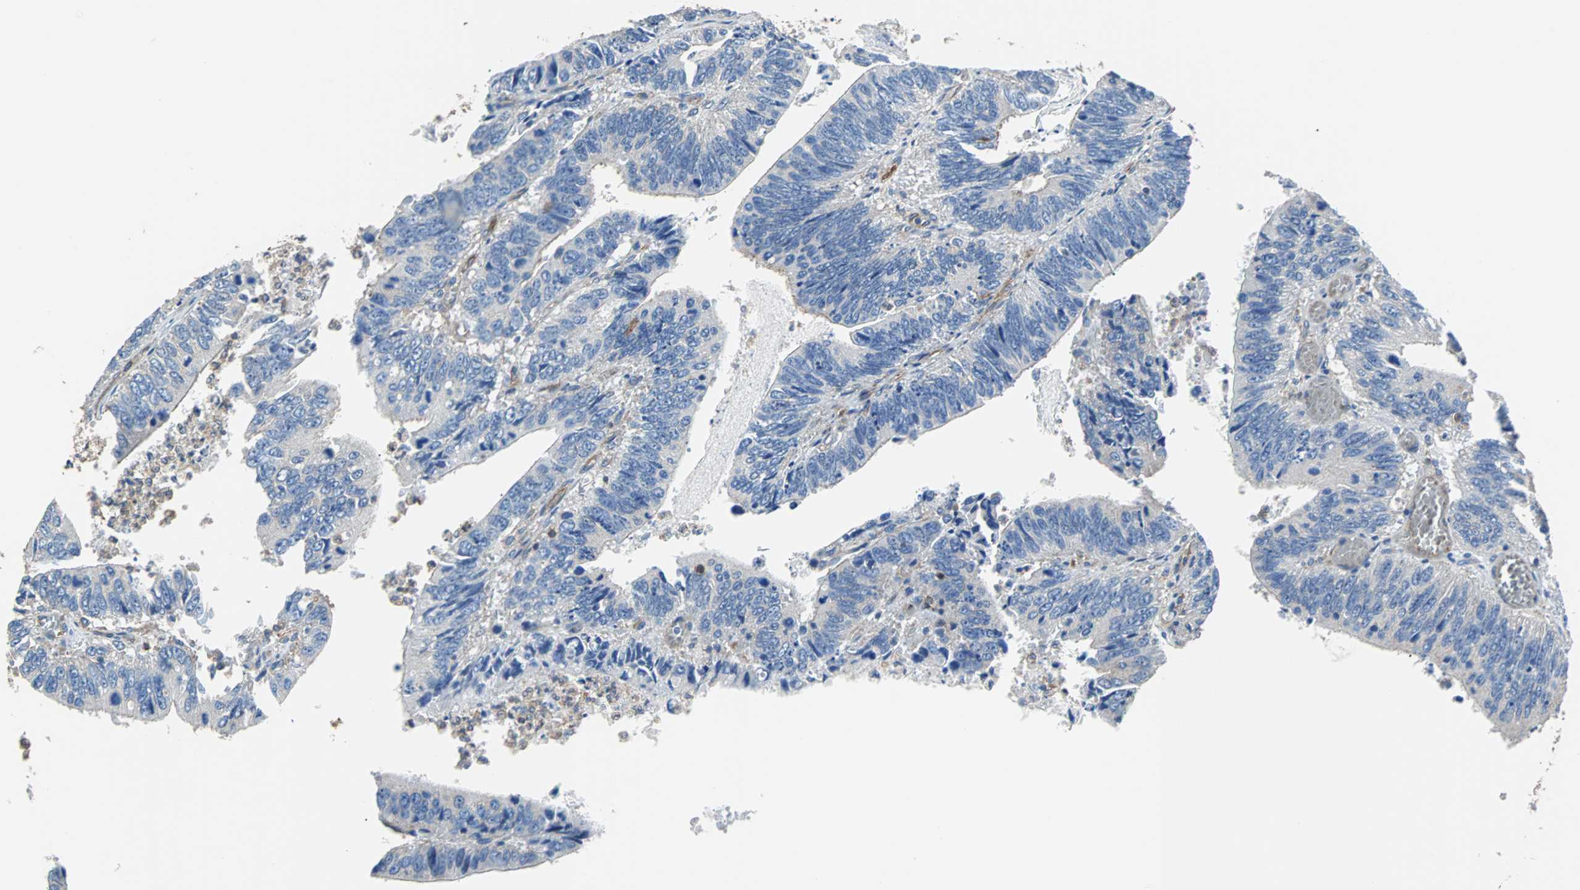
{"staining": {"intensity": "weak", "quantity": ">75%", "location": "cytoplasmic/membranous"}, "tissue": "colorectal cancer", "cell_type": "Tumor cells", "image_type": "cancer", "snomed": [{"axis": "morphology", "description": "Adenocarcinoma, NOS"}, {"axis": "topography", "description": "Colon"}], "caption": "Immunohistochemistry photomicrograph of colorectal cancer stained for a protein (brown), which reveals low levels of weak cytoplasmic/membranous positivity in approximately >75% of tumor cells.", "gene": "PLCG2", "patient": {"sex": "male", "age": 72}}